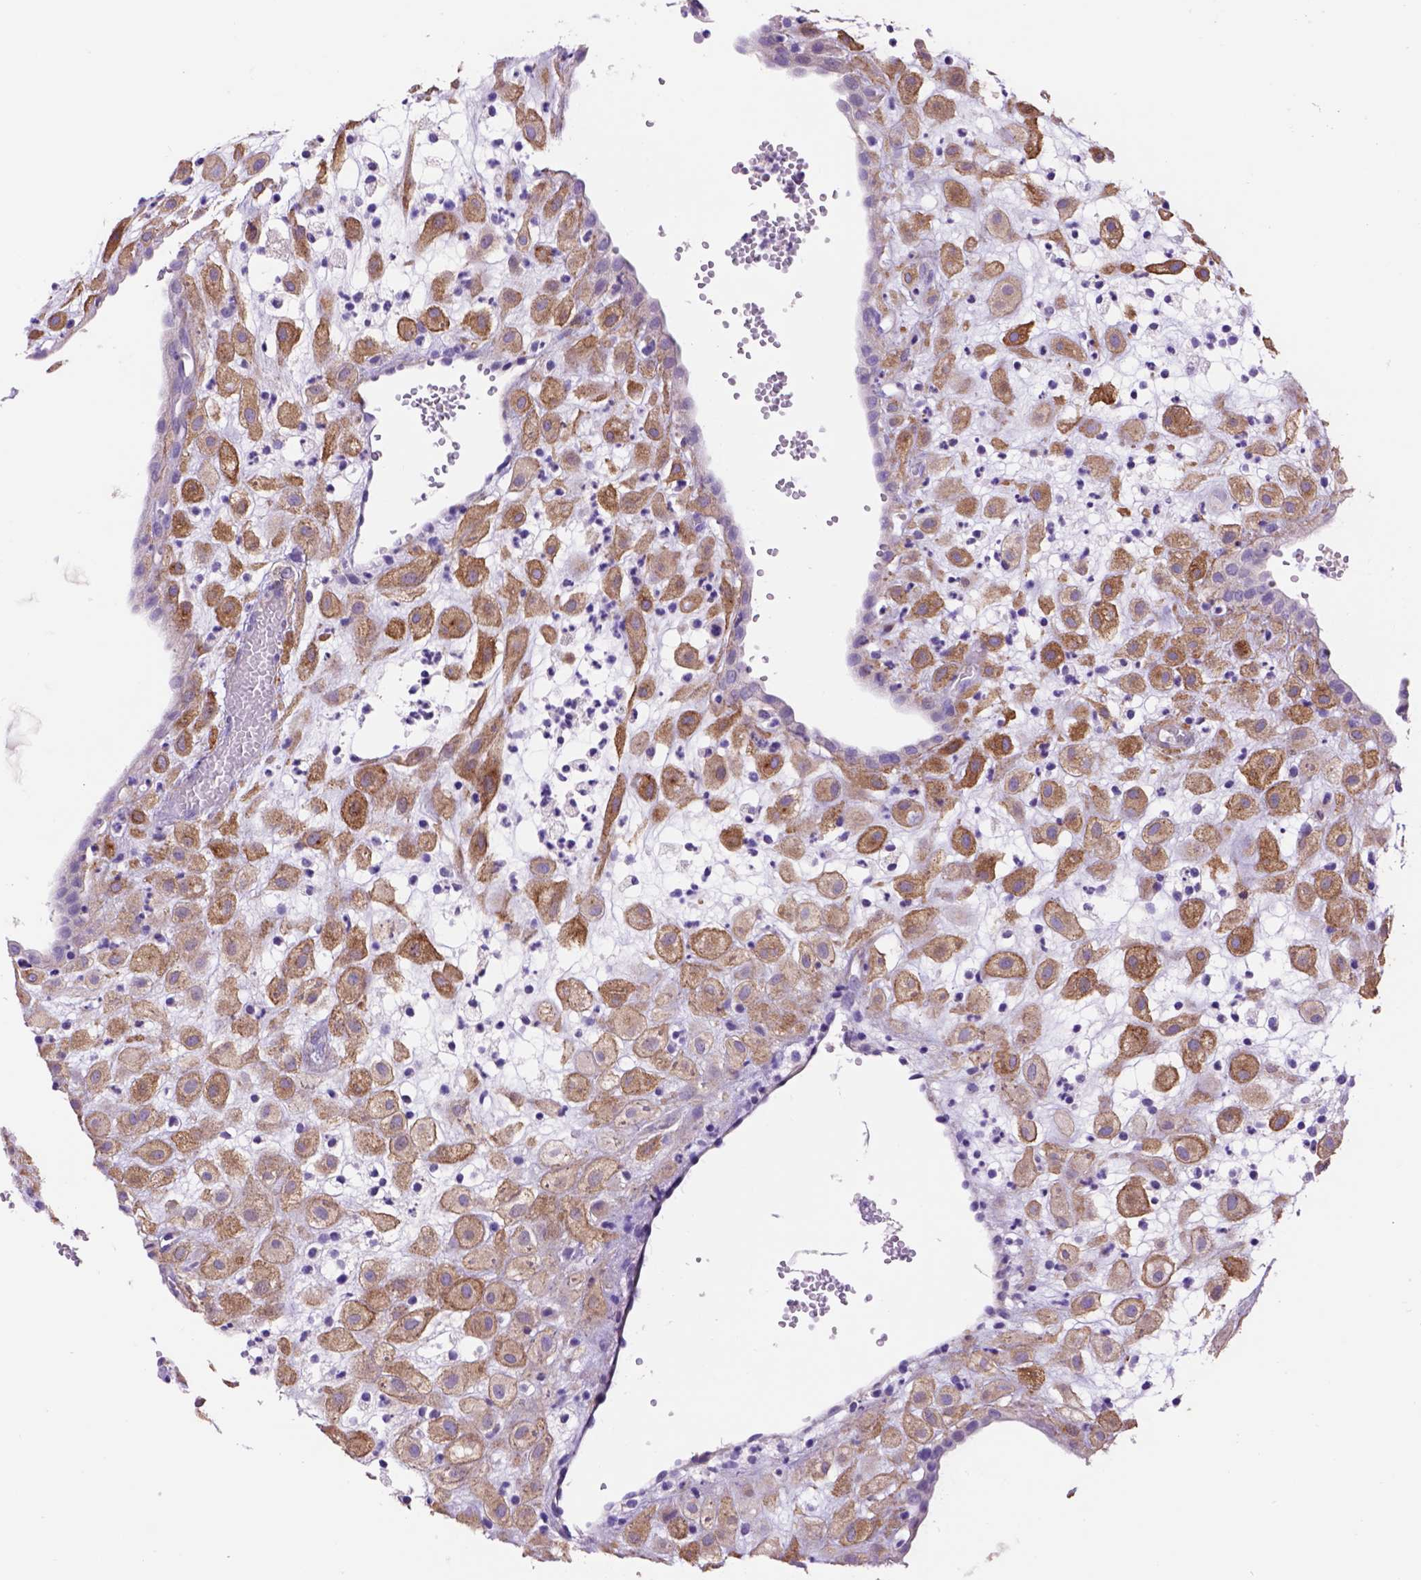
{"staining": {"intensity": "moderate", "quantity": ">75%", "location": "cytoplasmic/membranous"}, "tissue": "placenta", "cell_type": "Decidual cells", "image_type": "normal", "snomed": [{"axis": "morphology", "description": "Normal tissue, NOS"}, {"axis": "topography", "description": "Placenta"}], "caption": "Protein expression analysis of normal placenta exhibits moderate cytoplasmic/membranous positivity in approximately >75% of decidual cells.", "gene": "EGFR", "patient": {"sex": "female", "age": 24}}